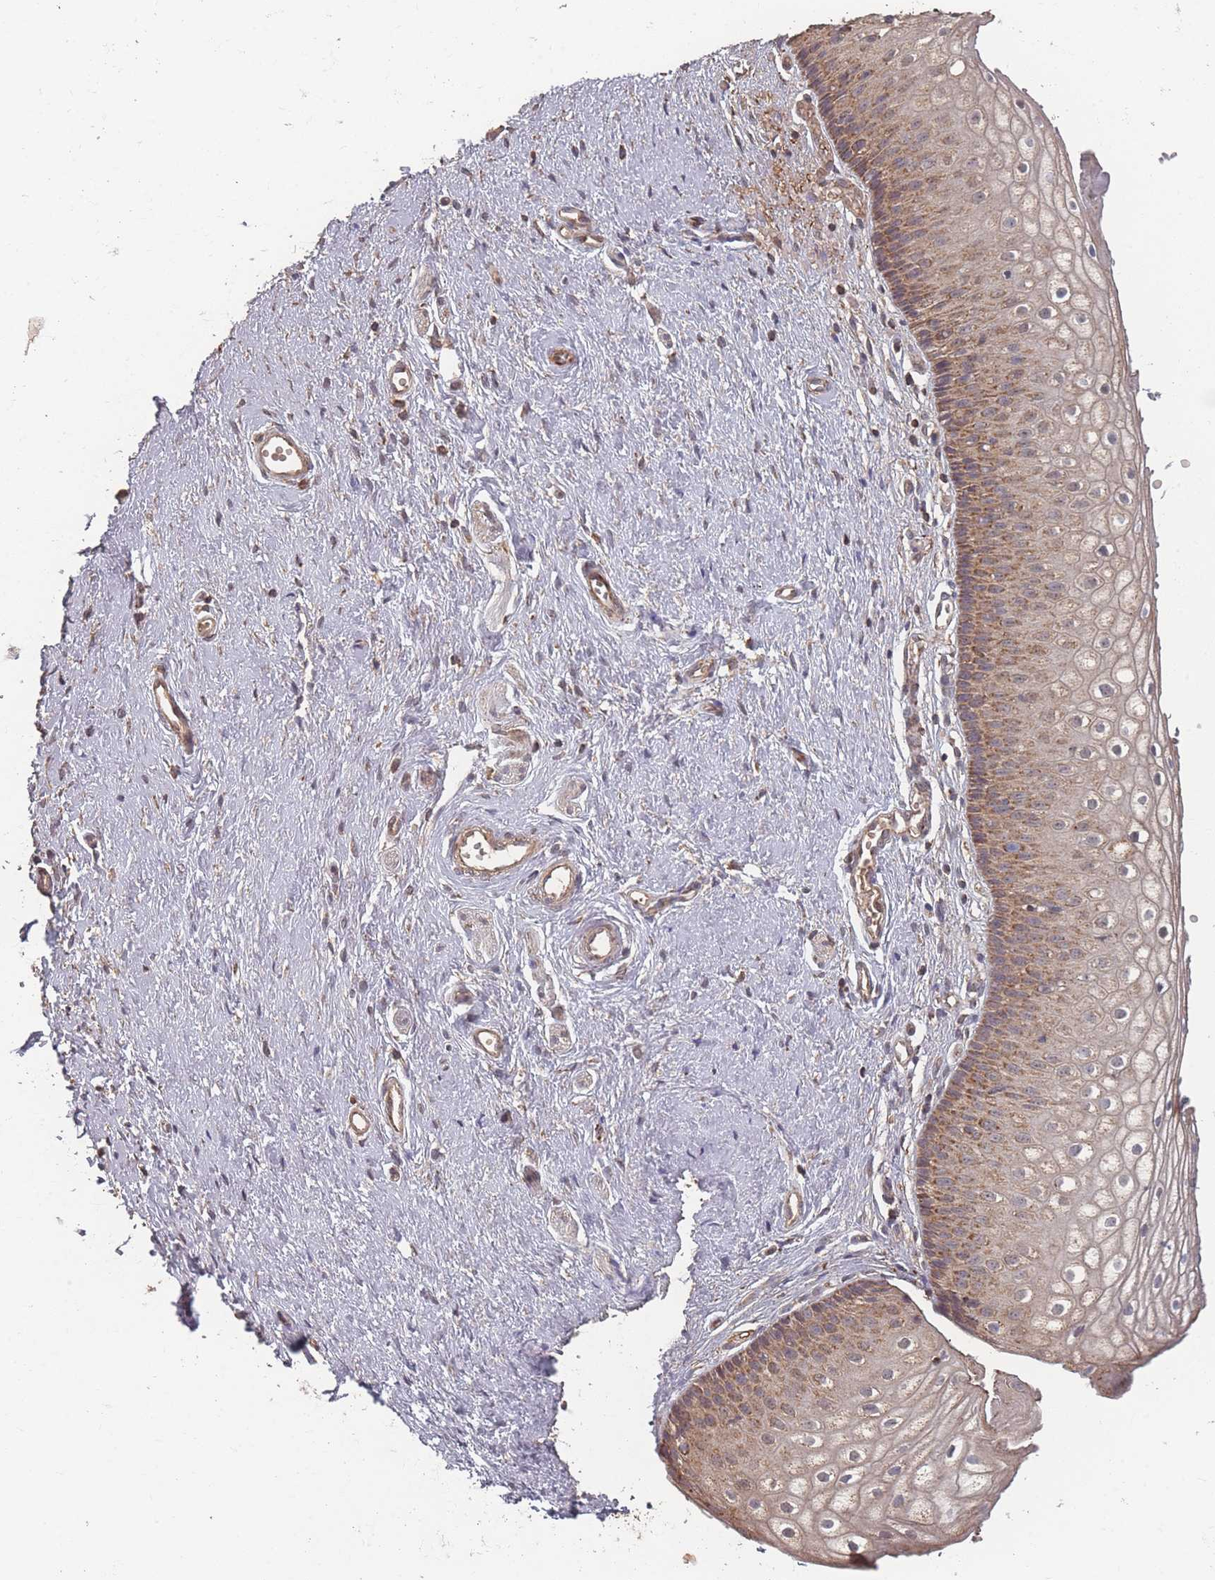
{"staining": {"intensity": "moderate", "quantity": "25%-75%", "location": "cytoplasmic/membranous"}, "tissue": "vagina", "cell_type": "Squamous epithelial cells", "image_type": "normal", "snomed": [{"axis": "morphology", "description": "Normal tissue, NOS"}, {"axis": "topography", "description": "Vagina"}], "caption": "High-power microscopy captured an immunohistochemistry (IHC) image of normal vagina, revealing moderate cytoplasmic/membranous positivity in about 25%-75% of squamous epithelial cells.", "gene": "LYRM7", "patient": {"sex": "female", "age": 60}}